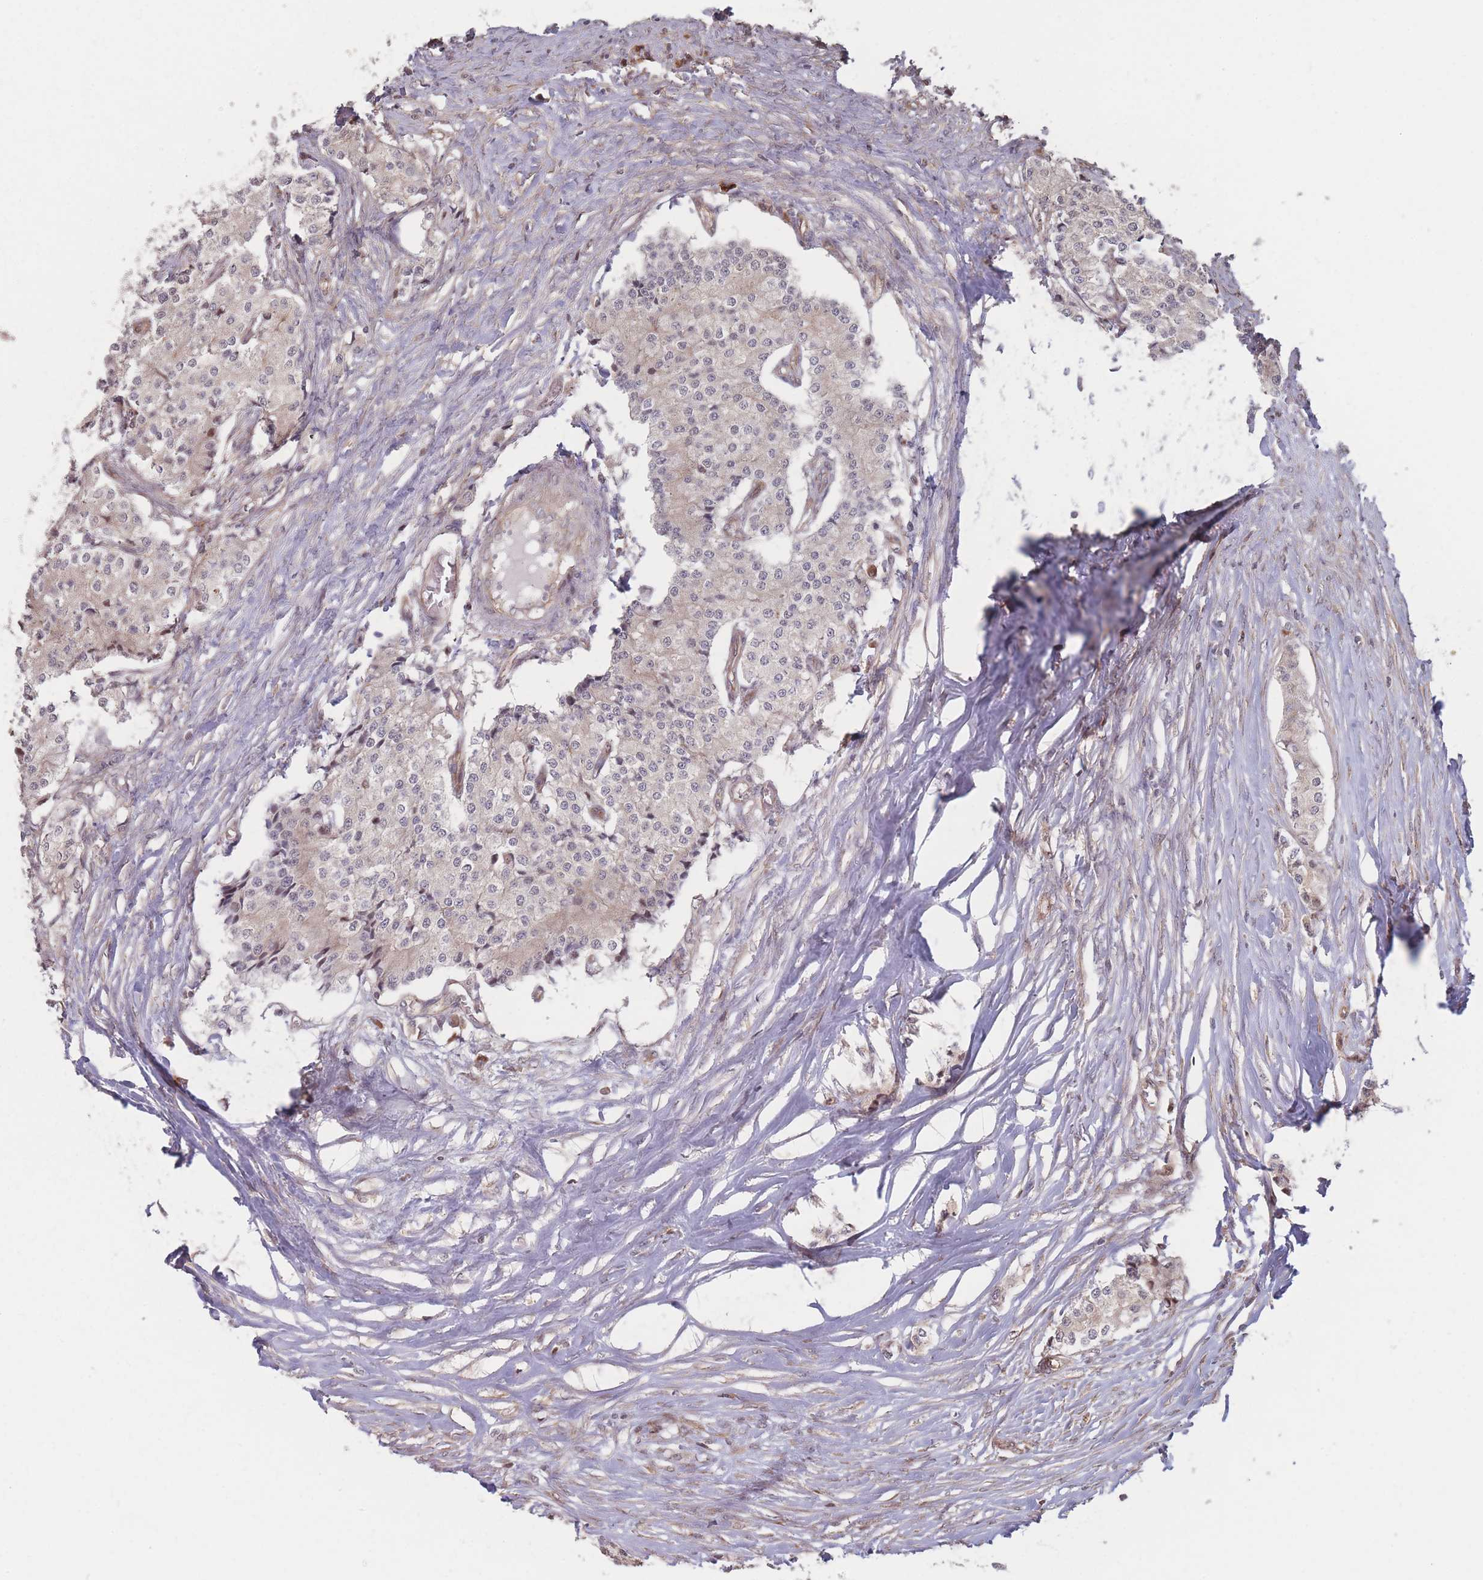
{"staining": {"intensity": "weak", "quantity": "<25%", "location": "cytoplasmic/membranous"}, "tissue": "carcinoid", "cell_type": "Tumor cells", "image_type": "cancer", "snomed": [{"axis": "morphology", "description": "Carcinoid, malignant, NOS"}, {"axis": "topography", "description": "Colon"}], "caption": "Immunohistochemistry (IHC) photomicrograph of neoplastic tissue: human malignant carcinoid stained with DAB (3,3'-diaminobenzidine) shows no significant protein staining in tumor cells.", "gene": "RPS18", "patient": {"sex": "female", "age": 52}}